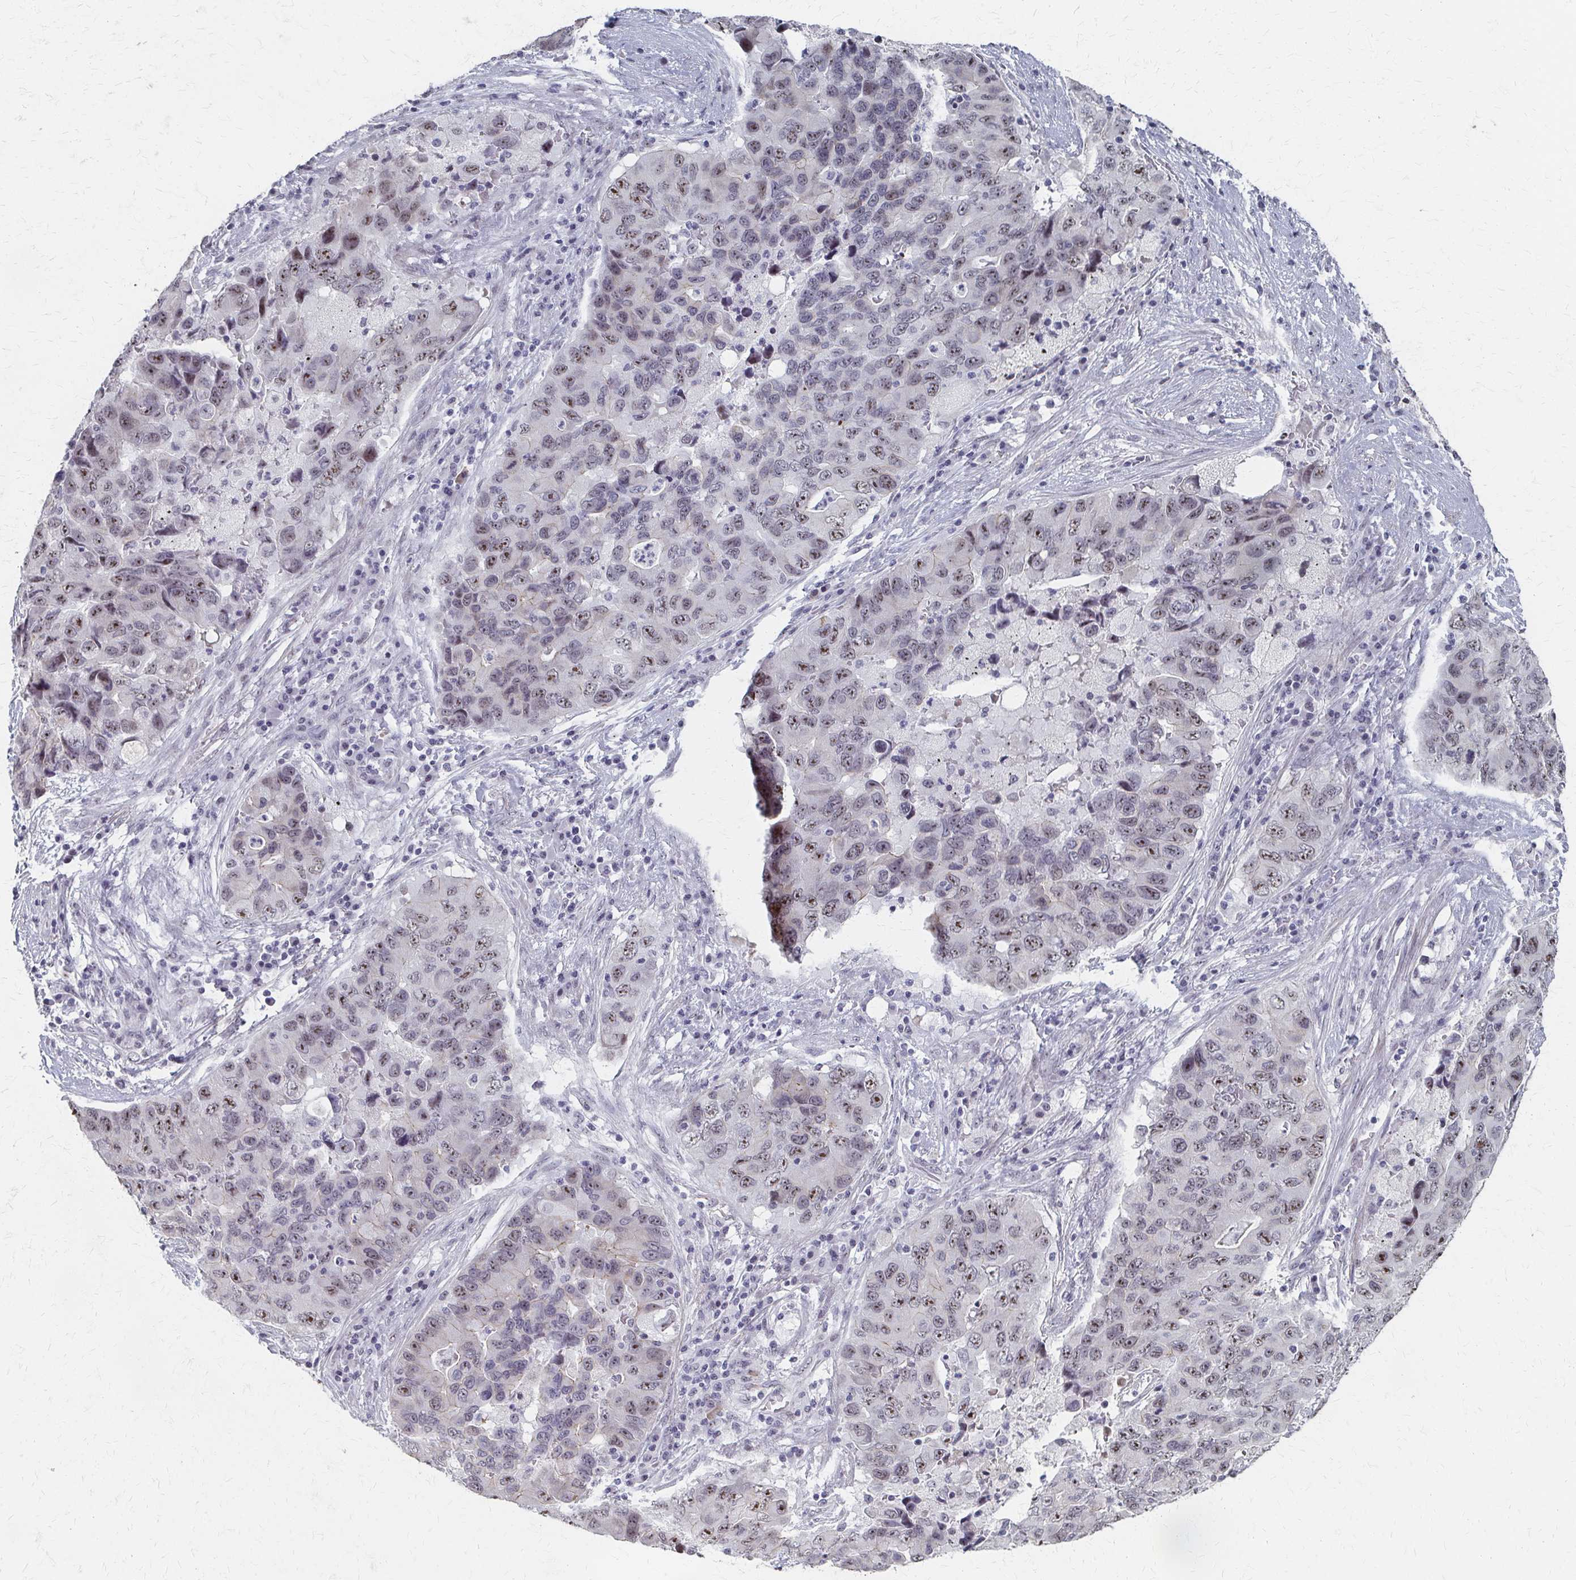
{"staining": {"intensity": "weak", "quantity": "25%-75%", "location": "nuclear"}, "tissue": "lung cancer", "cell_type": "Tumor cells", "image_type": "cancer", "snomed": [{"axis": "morphology", "description": "Adenocarcinoma, NOS"}, {"axis": "morphology", "description": "Adenocarcinoma, metastatic, NOS"}, {"axis": "topography", "description": "Lymph node"}, {"axis": "topography", "description": "Lung"}], "caption": "Human adenocarcinoma (lung) stained for a protein (brown) demonstrates weak nuclear positive staining in approximately 25%-75% of tumor cells.", "gene": "PES1", "patient": {"sex": "female", "age": 54}}